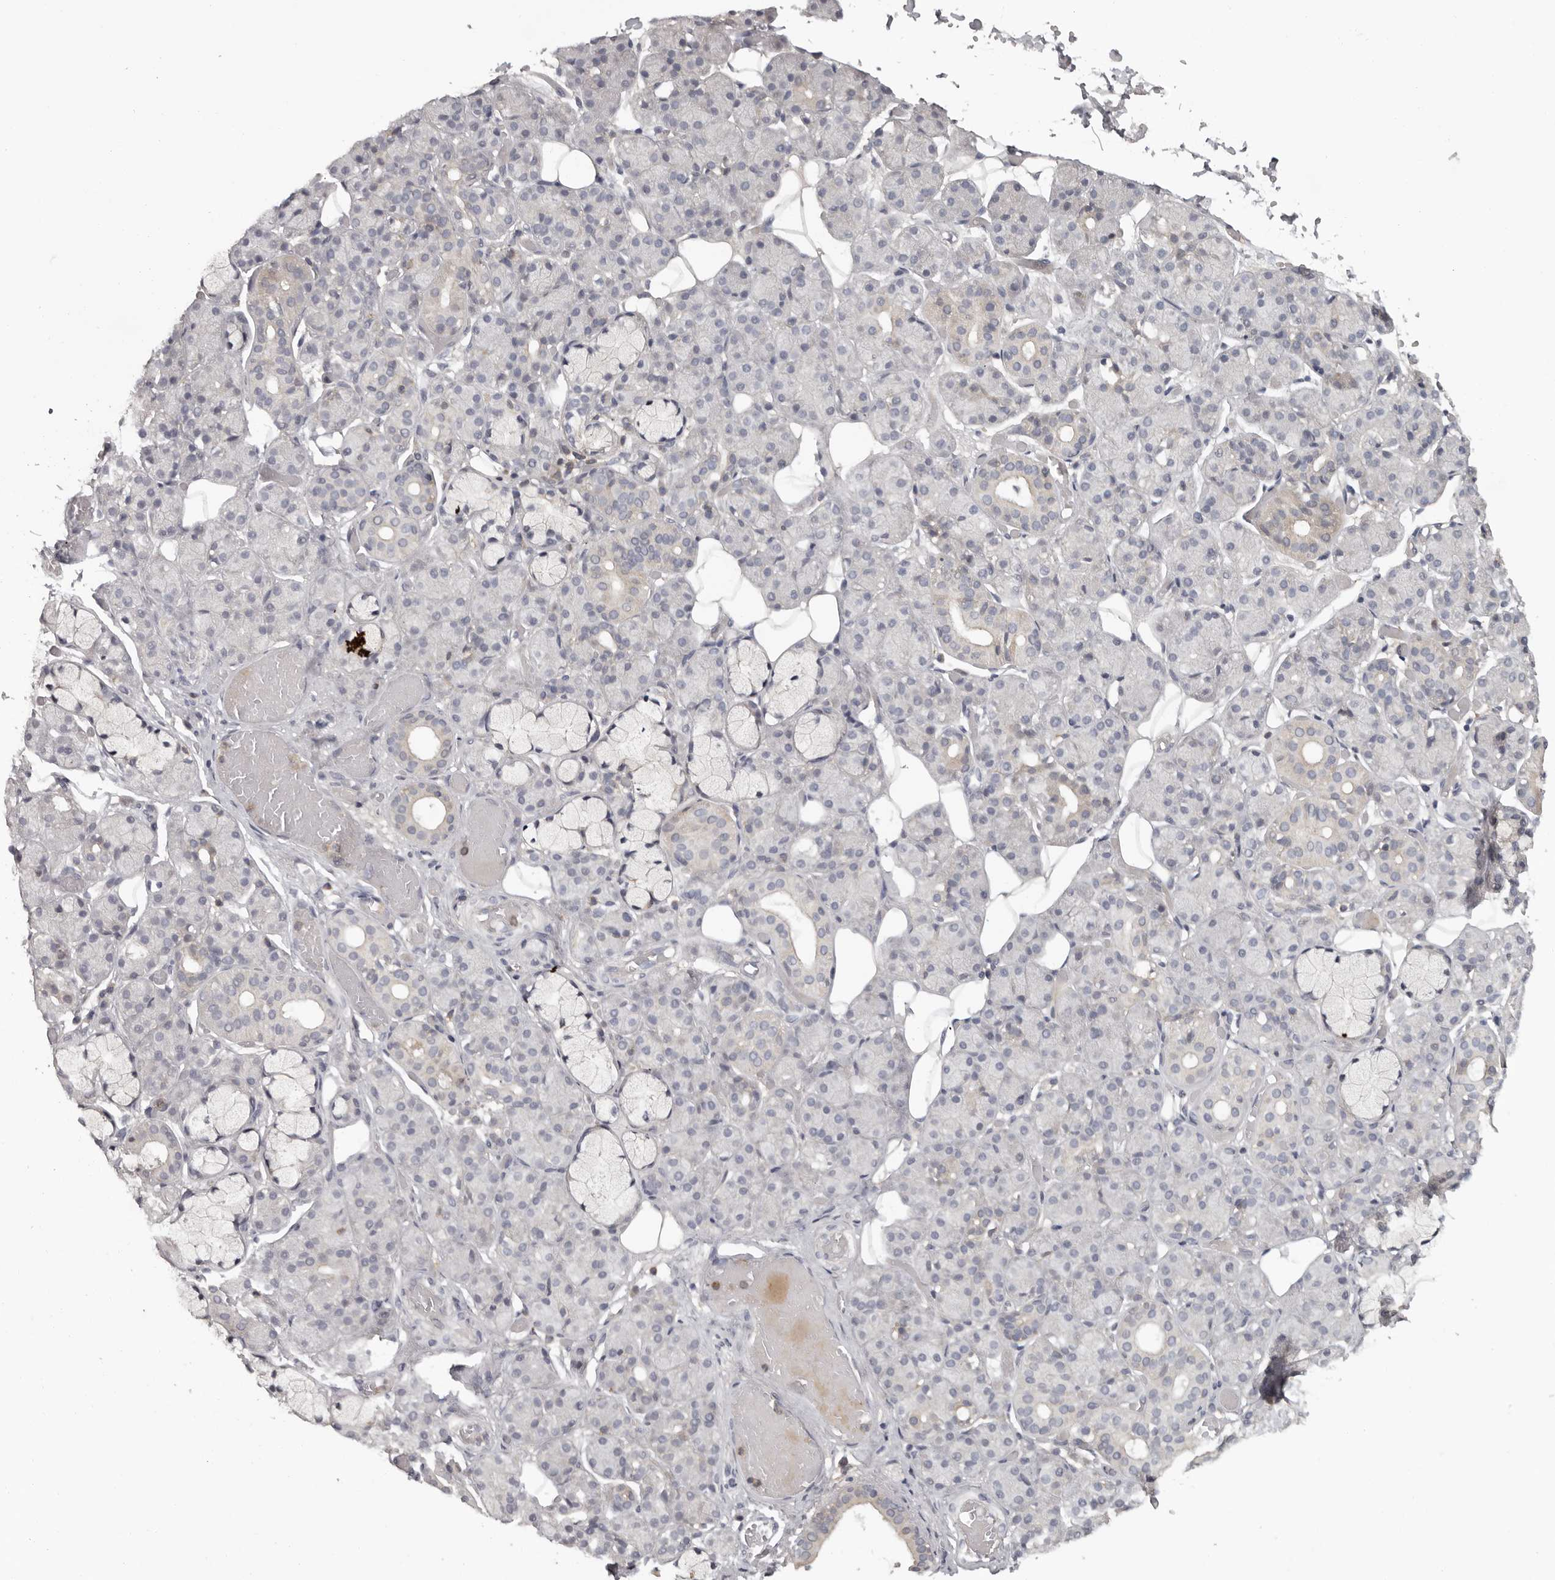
{"staining": {"intensity": "negative", "quantity": "none", "location": "none"}, "tissue": "salivary gland", "cell_type": "Glandular cells", "image_type": "normal", "snomed": [{"axis": "morphology", "description": "Normal tissue, NOS"}, {"axis": "topography", "description": "Salivary gland"}], "caption": "A photomicrograph of human salivary gland is negative for staining in glandular cells. (DAB (3,3'-diaminobenzidine) immunohistochemistry (IHC) visualized using brightfield microscopy, high magnification).", "gene": "ANKRD44", "patient": {"sex": "male", "age": 63}}